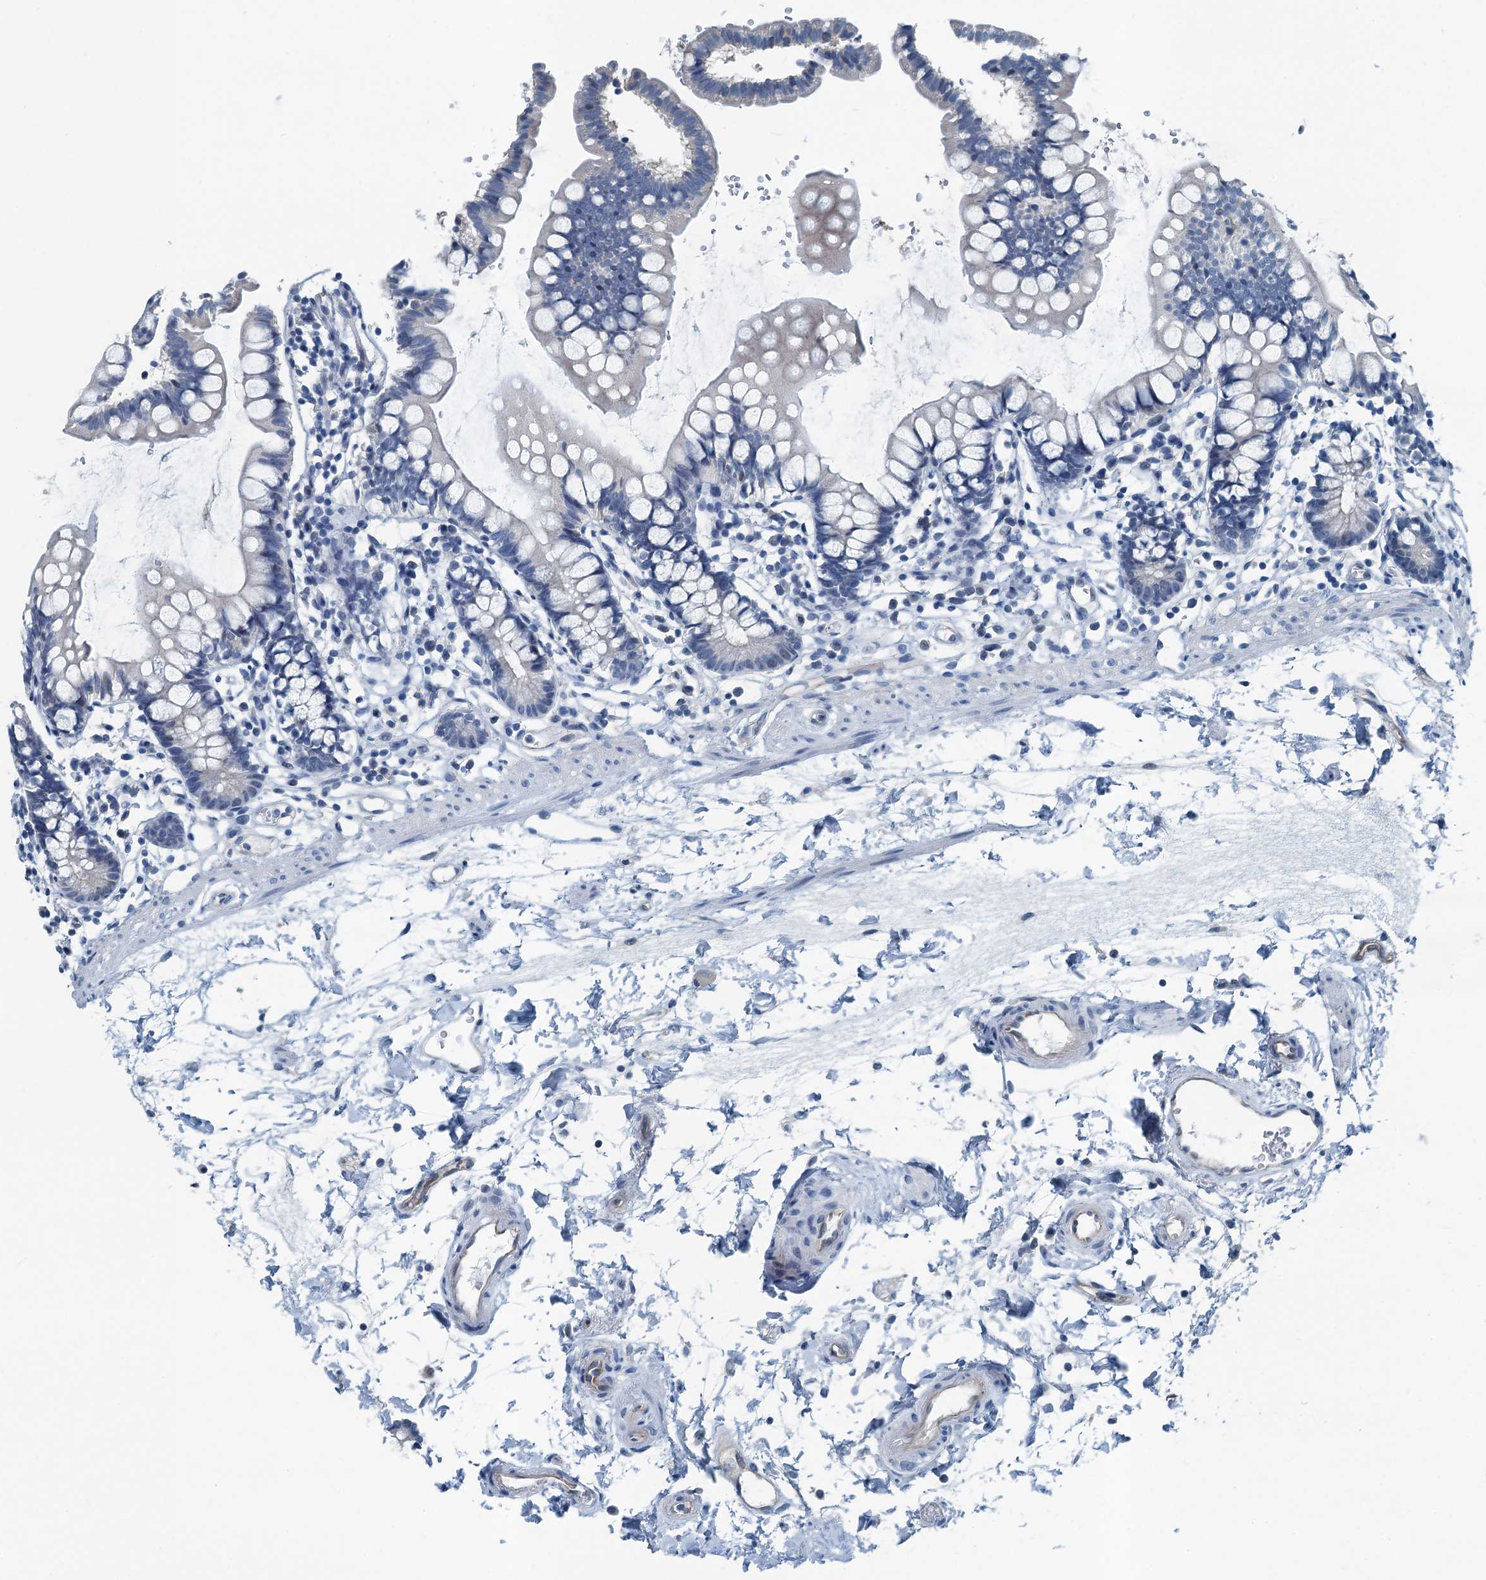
{"staining": {"intensity": "negative", "quantity": "none", "location": "none"}, "tissue": "small intestine", "cell_type": "Glandular cells", "image_type": "normal", "snomed": [{"axis": "morphology", "description": "Normal tissue, NOS"}, {"axis": "topography", "description": "Small intestine"}], "caption": "Immunohistochemical staining of unremarkable small intestine demonstrates no significant positivity in glandular cells.", "gene": "GFOD2", "patient": {"sex": "female", "age": 84}}